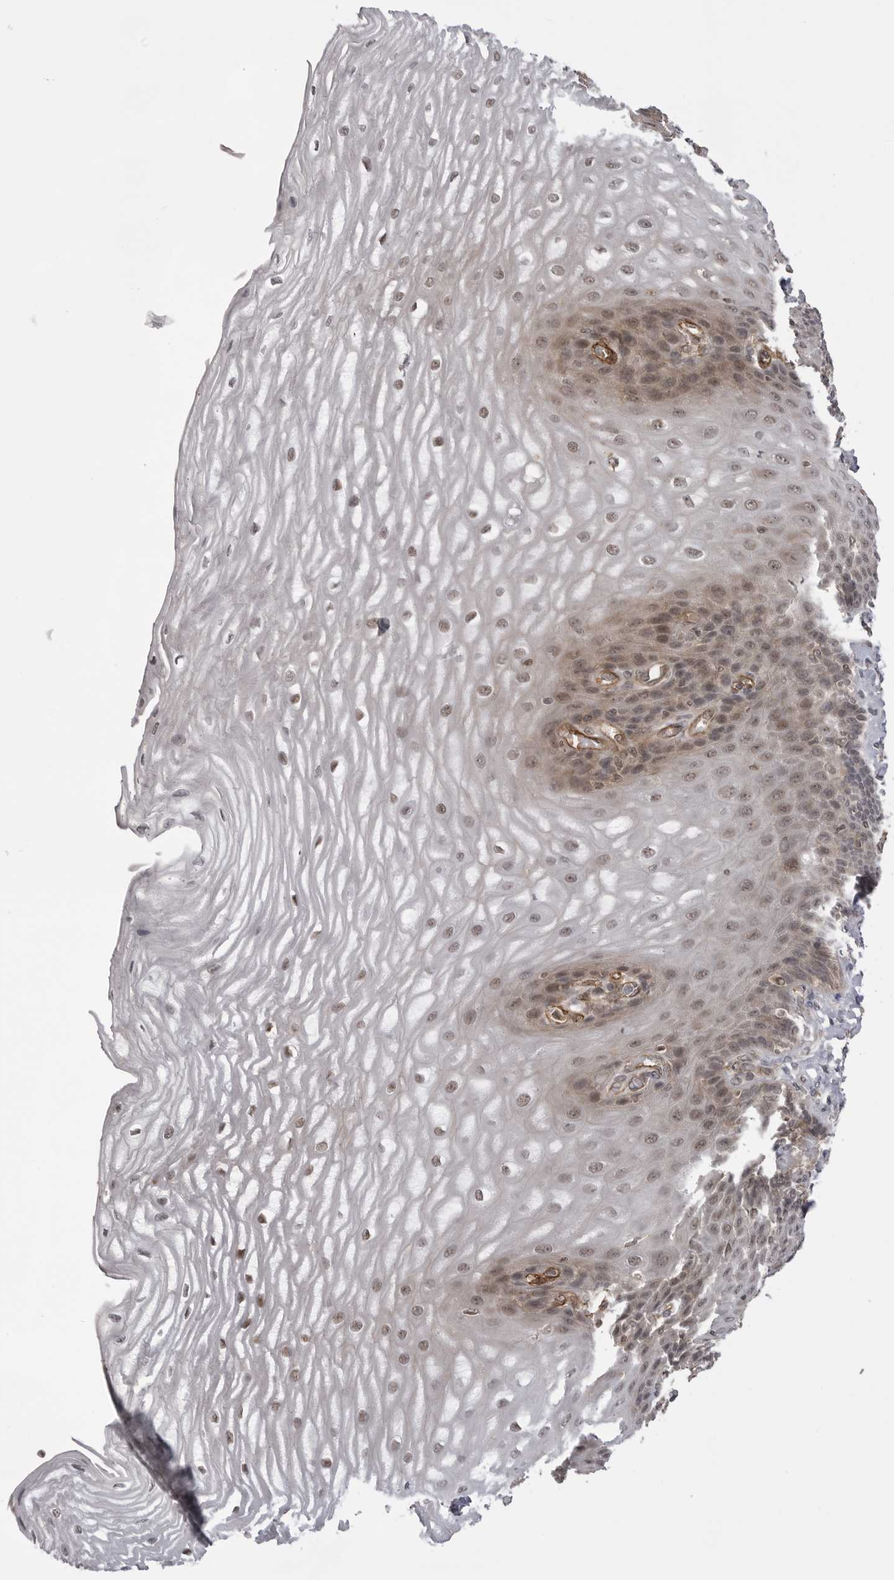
{"staining": {"intensity": "moderate", "quantity": "<25%", "location": "cytoplasmic/membranous,nuclear"}, "tissue": "esophagus", "cell_type": "Squamous epithelial cells", "image_type": "normal", "snomed": [{"axis": "morphology", "description": "Normal tissue, NOS"}, {"axis": "topography", "description": "Esophagus"}], "caption": "The histopathology image displays a brown stain indicating the presence of a protein in the cytoplasmic/membranous,nuclear of squamous epithelial cells in esophagus. The staining was performed using DAB (3,3'-diaminobenzidine) to visualize the protein expression in brown, while the nuclei were stained in blue with hematoxylin (Magnification: 20x).", "gene": "SORBS1", "patient": {"sex": "male", "age": 54}}